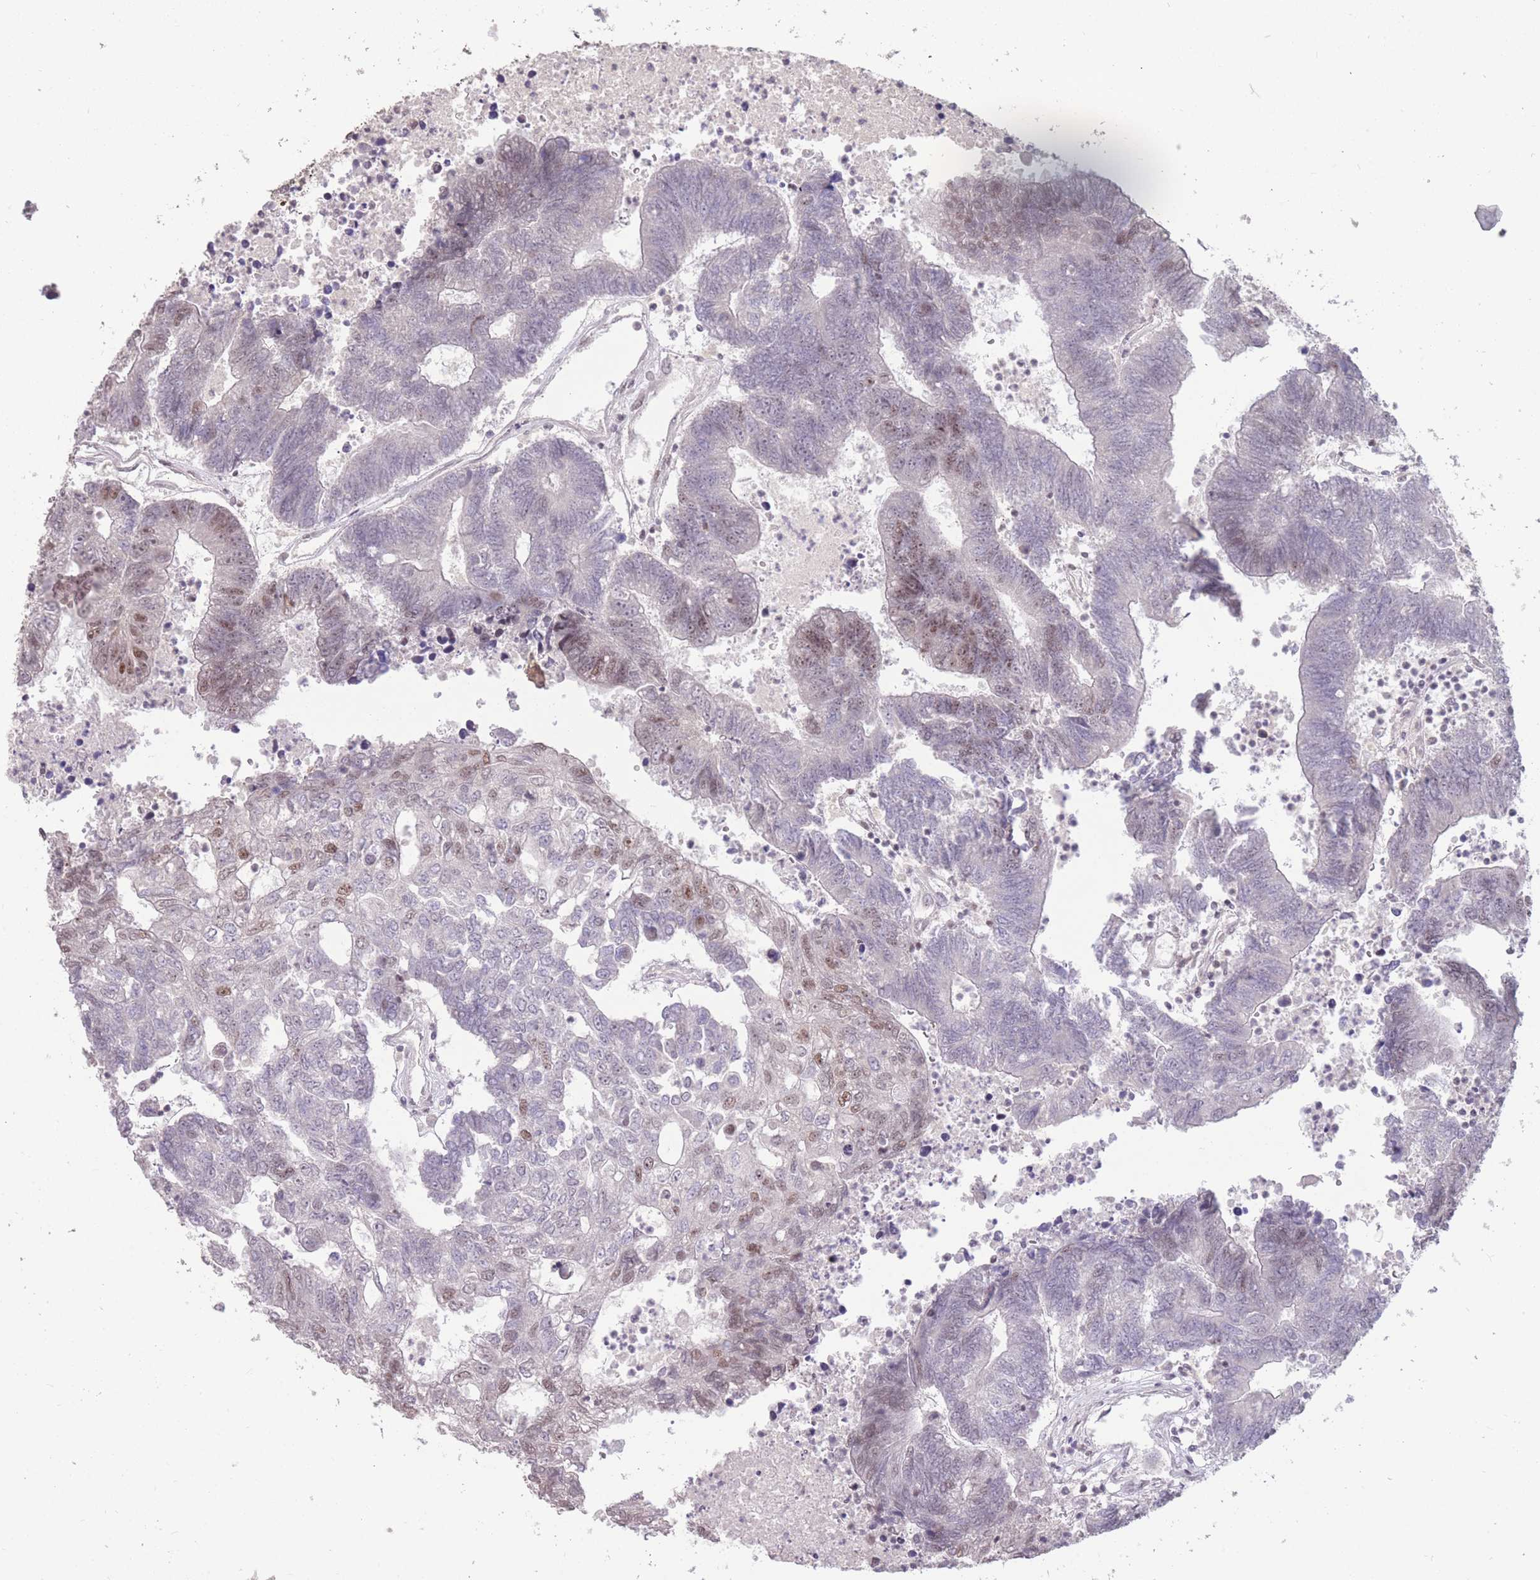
{"staining": {"intensity": "weak", "quantity": "25%-75%", "location": "nuclear"}, "tissue": "colorectal cancer", "cell_type": "Tumor cells", "image_type": "cancer", "snomed": [{"axis": "morphology", "description": "Adenocarcinoma, NOS"}, {"axis": "topography", "description": "Colon"}], "caption": "Immunohistochemical staining of human colorectal cancer shows low levels of weak nuclear staining in about 25%-75% of tumor cells.", "gene": "HNRNPUL1", "patient": {"sex": "female", "age": 48}}